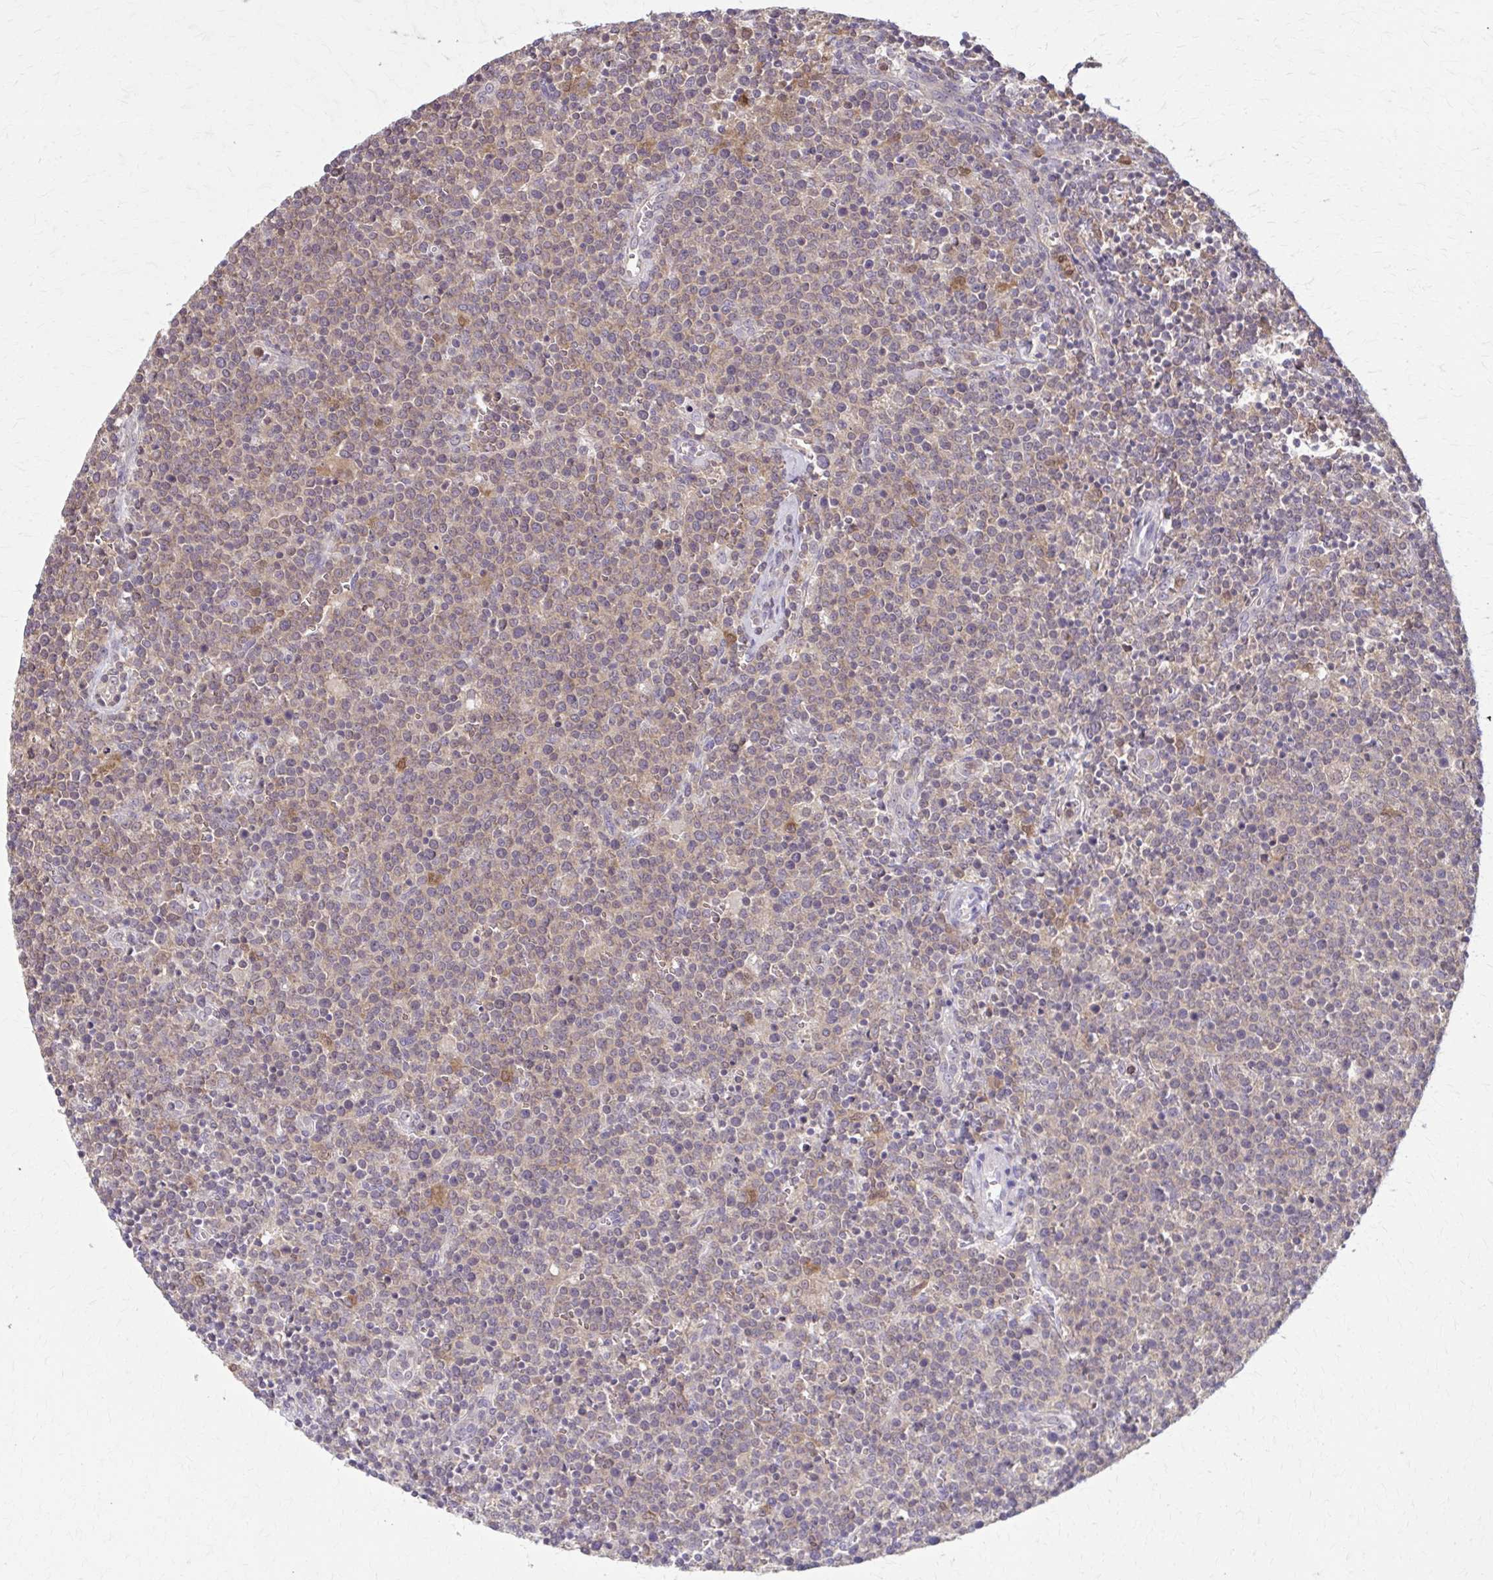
{"staining": {"intensity": "weak", "quantity": "<25%", "location": "cytoplasmic/membranous"}, "tissue": "lymphoma", "cell_type": "Tumor cells", "image_type": "cancer", "snomed": [{"axis": "morphology", "description": "Malignant lymphoma, non-Hodgkin's type, High grade"}, {"axis": "topography", "description": "Lymph node"}], "caption": "Protein analysis of high-grade malignant lymphoma, non-Hodgkin's type reveals no significant staining in tumor cells. The staining is performed using DAB (3,3'-diaminobenzidine) brown chromogen with nuclei counter-stained in using hematoxylin.", "gene": "NRBF2", "patient": {"sex": "male", "age": 61}}